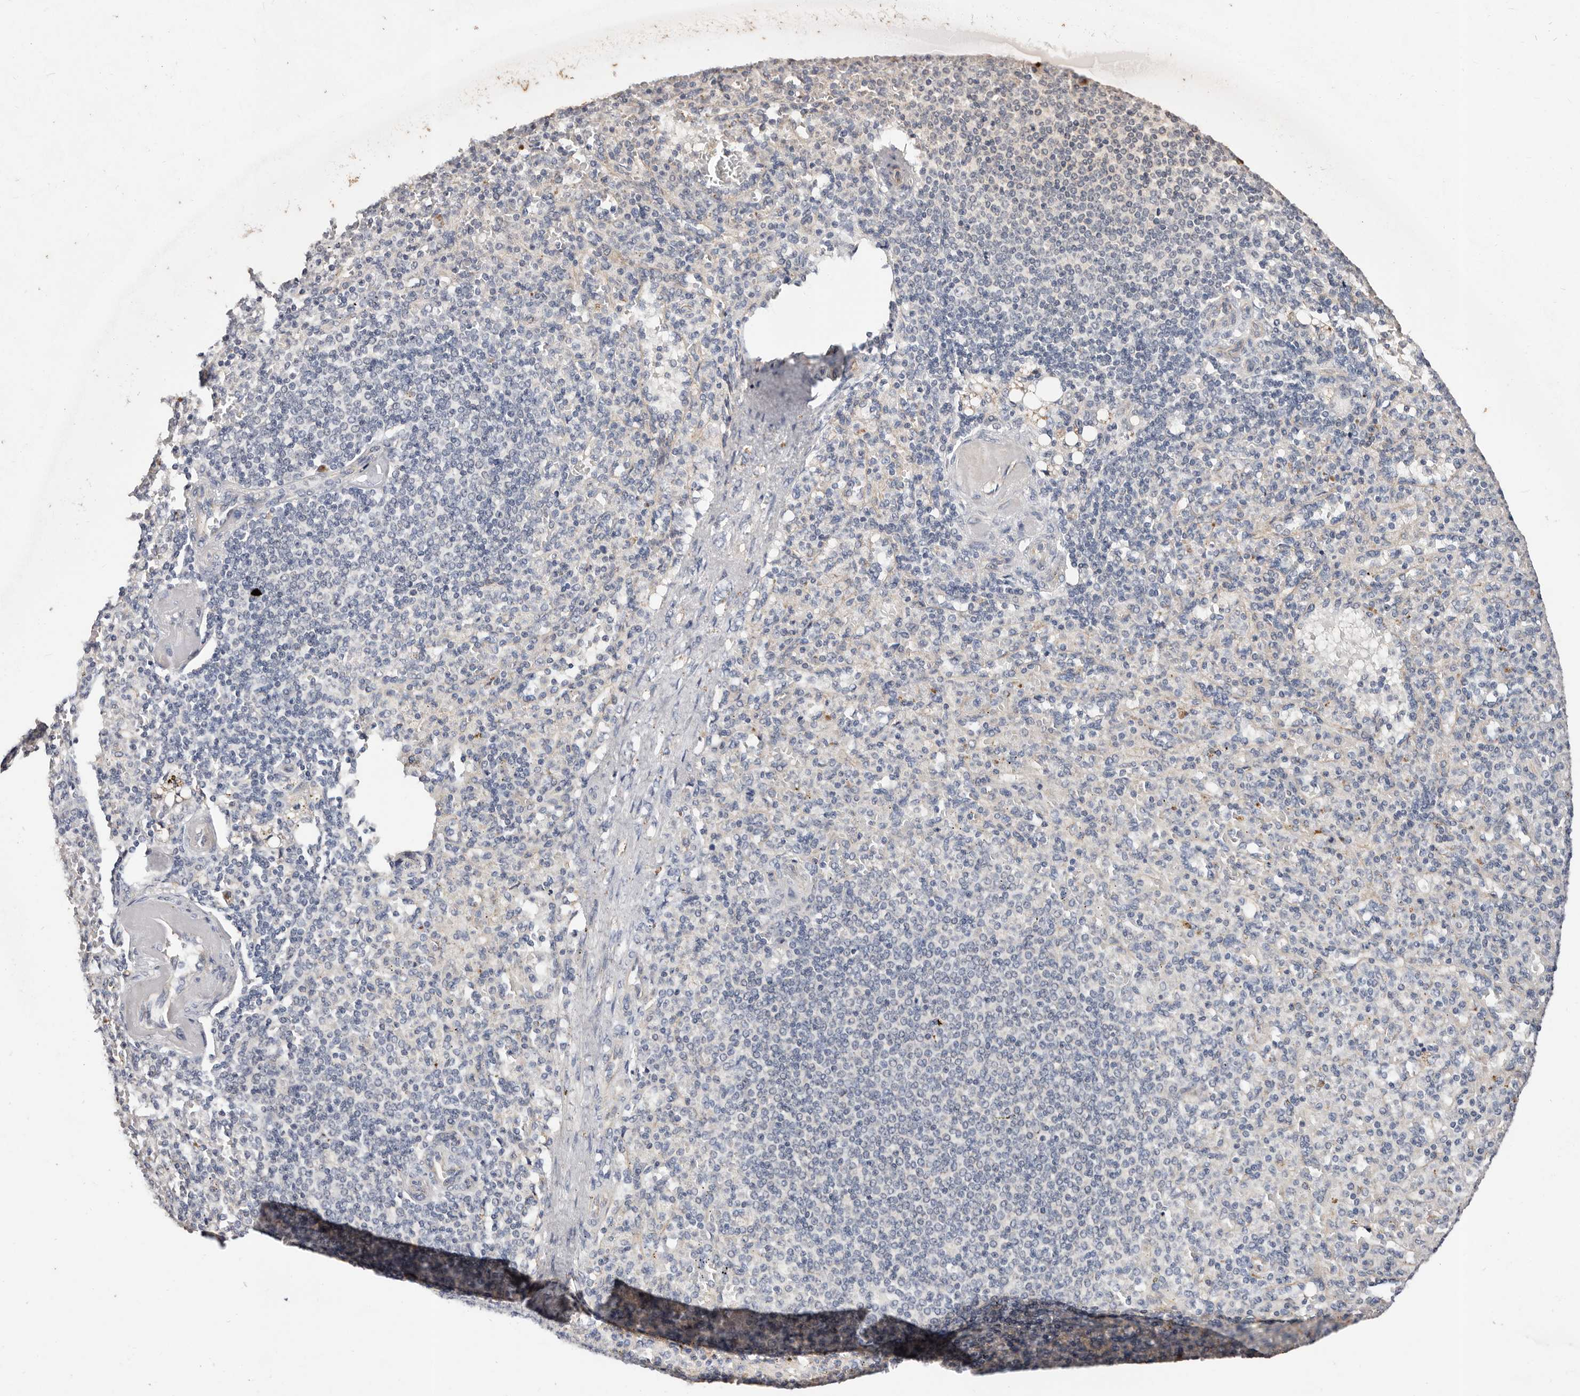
{"staining": {"intensity": "negative", "quantity": "none", "location": "none"}, "tissue": "spleen", "cell_type": "Cells in red pulp", "image_type": "normal", "snomed": [{"axis": "morphology", "description": "Normal tissue, NOS"}, {"axis": "topography", "description": "Spleen"}], "caption": "This is a micrograph of immunohistochemistry (IHC) staining of unremarkable spleen, which shows no positivity in cells in red pulp.", "gene": "THBS3", "patient": {"sex": "female", "age": 74}}